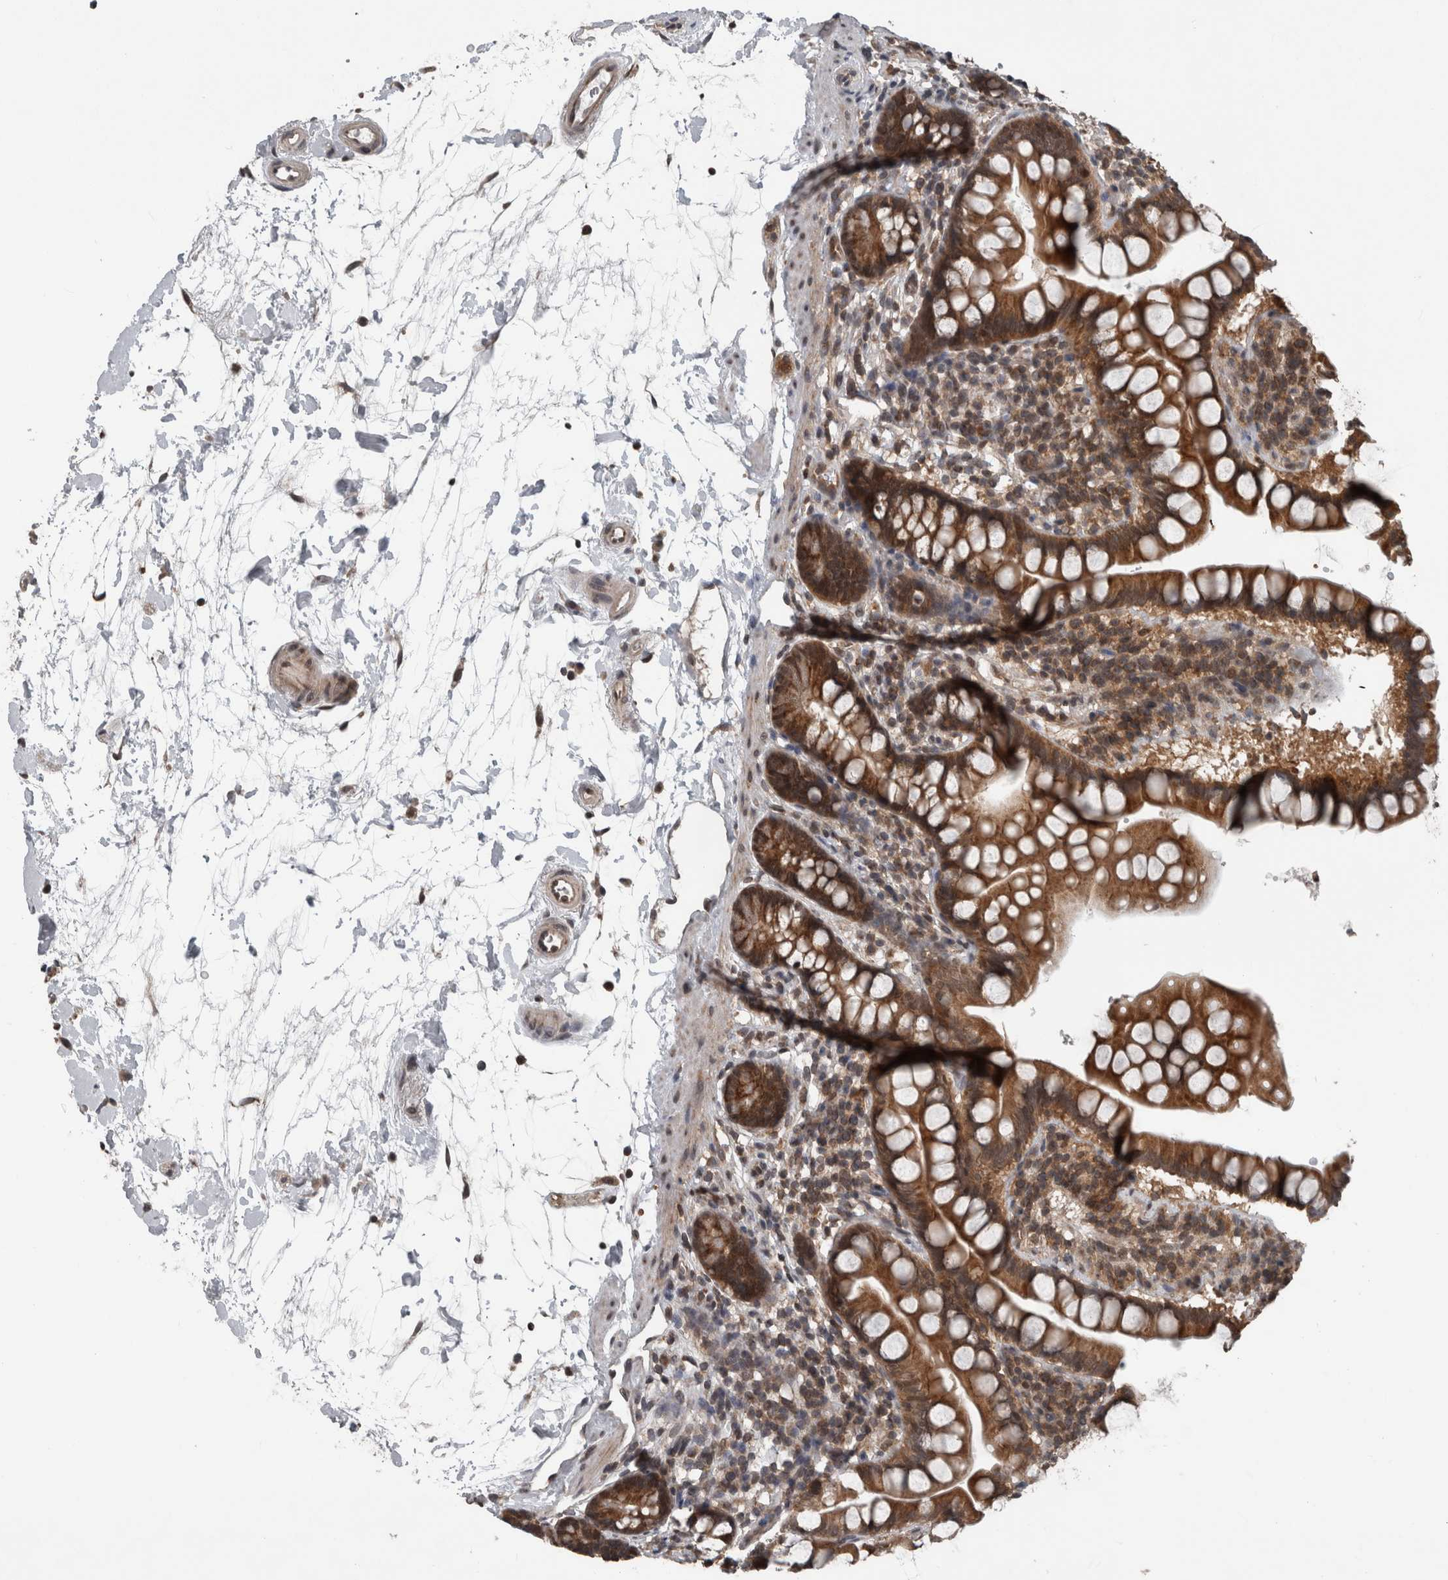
{"staining": {"intensity": "strong", "quantity": ">75%", "location": "cytoplasmic/membranous,nuclear"}, "tissue": "small intestine", "cell_type": "Glandular cells", "image_type": "normal", "snomed": [{"axis": "morphology", "description": "Normal tissue, NOS"}, {"axis": "topography", "description": "Small intestine"}], "caption": "Strong cytoplasmic/membranous,nuclear positivity is seen in about >75% of glandular cells in unremarkable small intestine.", "gene": "ENY2", "patient": {"sex": "female", "age": 84}}